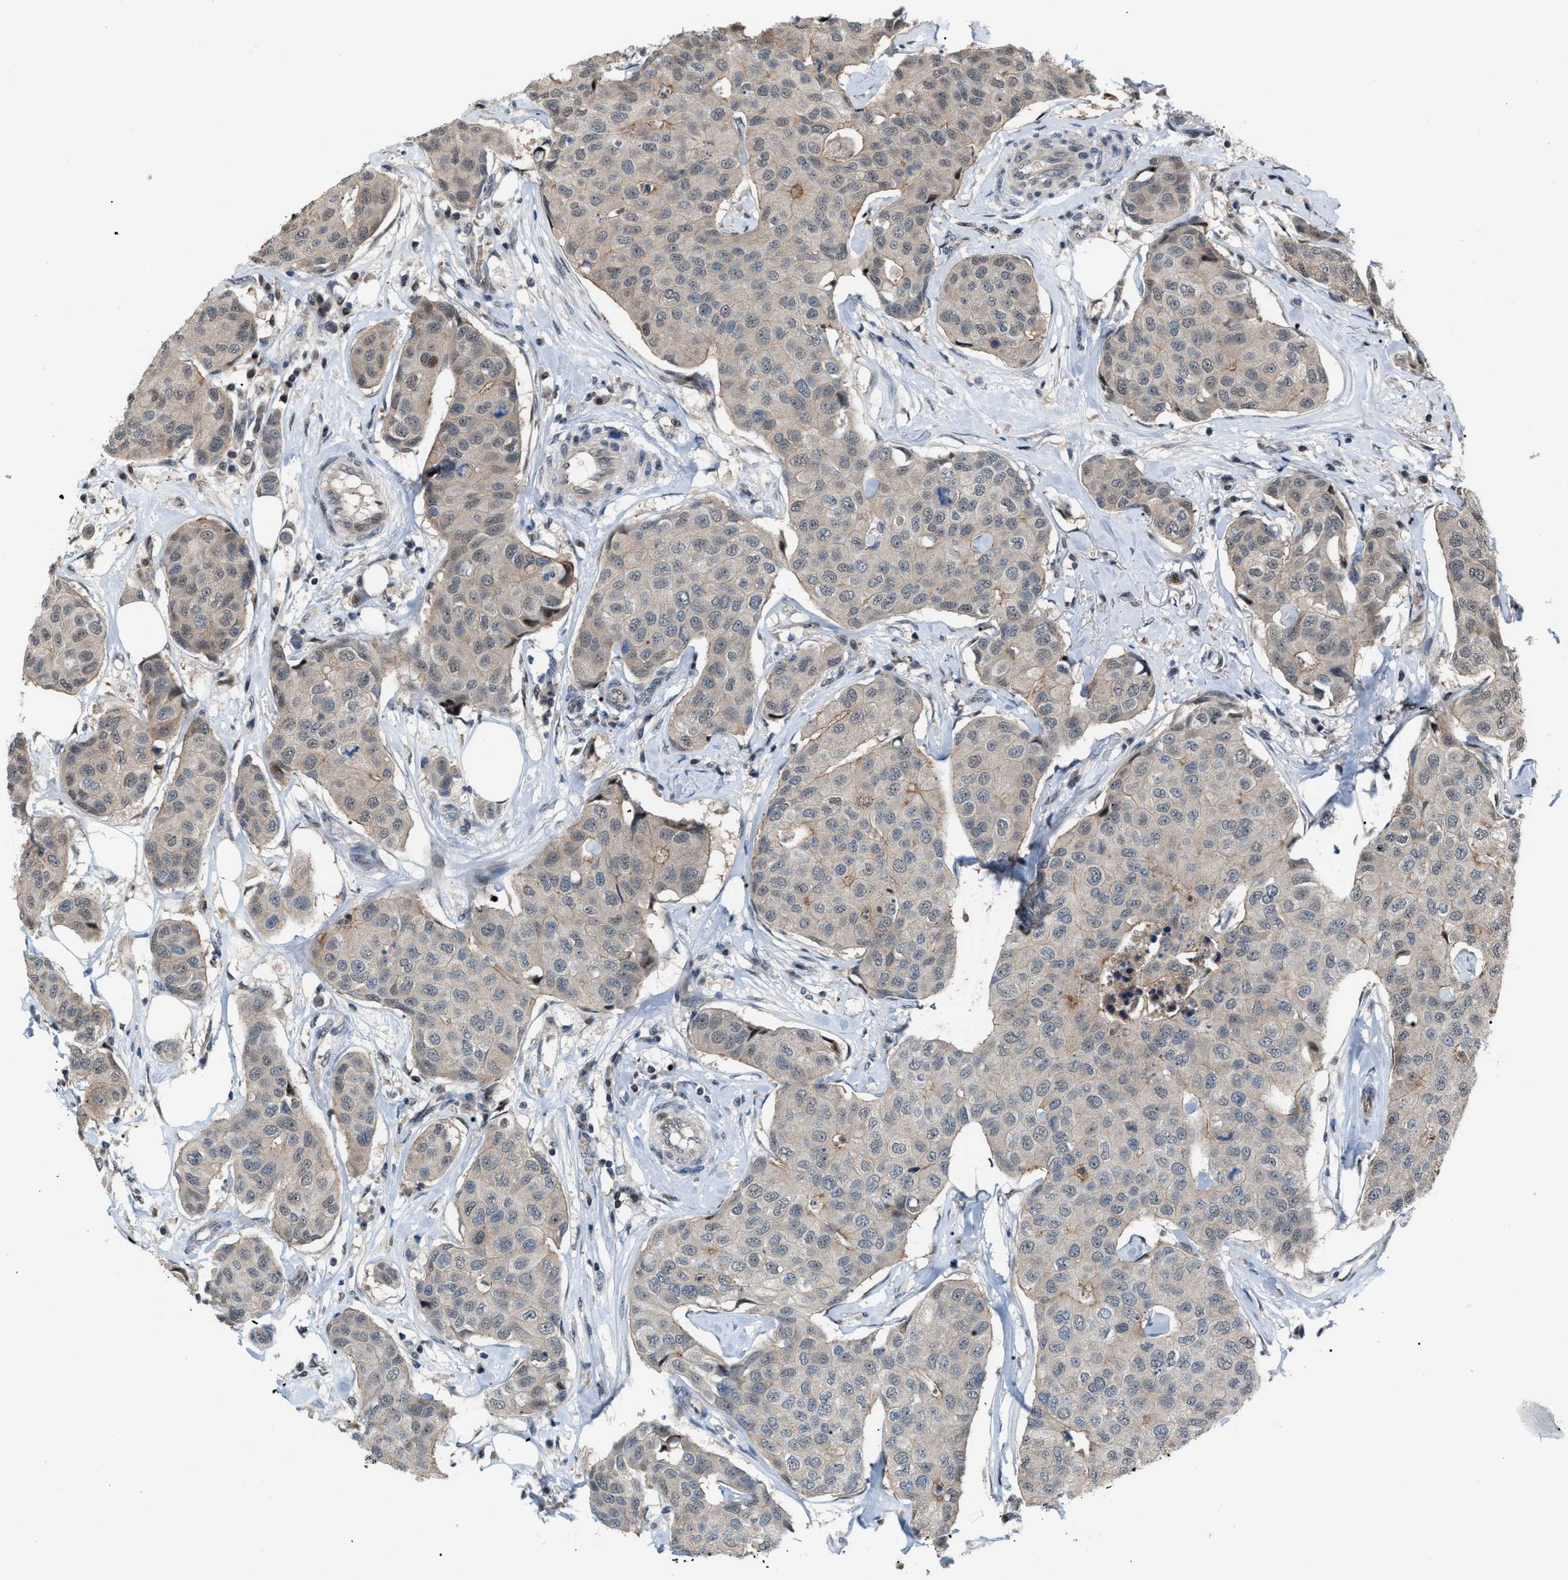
{"staining": {"intensity": "weak", "quantity": "<25%", "location": "nuclear"}, "tissue": "breast cancer", "cell_type": "Tumor cells", "image_type": "cancer", "snomed": [{"axis": "morphology", "description": "Duct carcinoma"}, {"axis": "topography", "description": "Breast"}], "caption": "An immunohistochemistry (IHC) histopathology image of invasive ductal carcinoma (breast) is shown. There is no staining in tumor cells of invasive ductal carcinoma (breast).", "gene": "RFFL", "patient": {"sex": "female", "age": 80}}